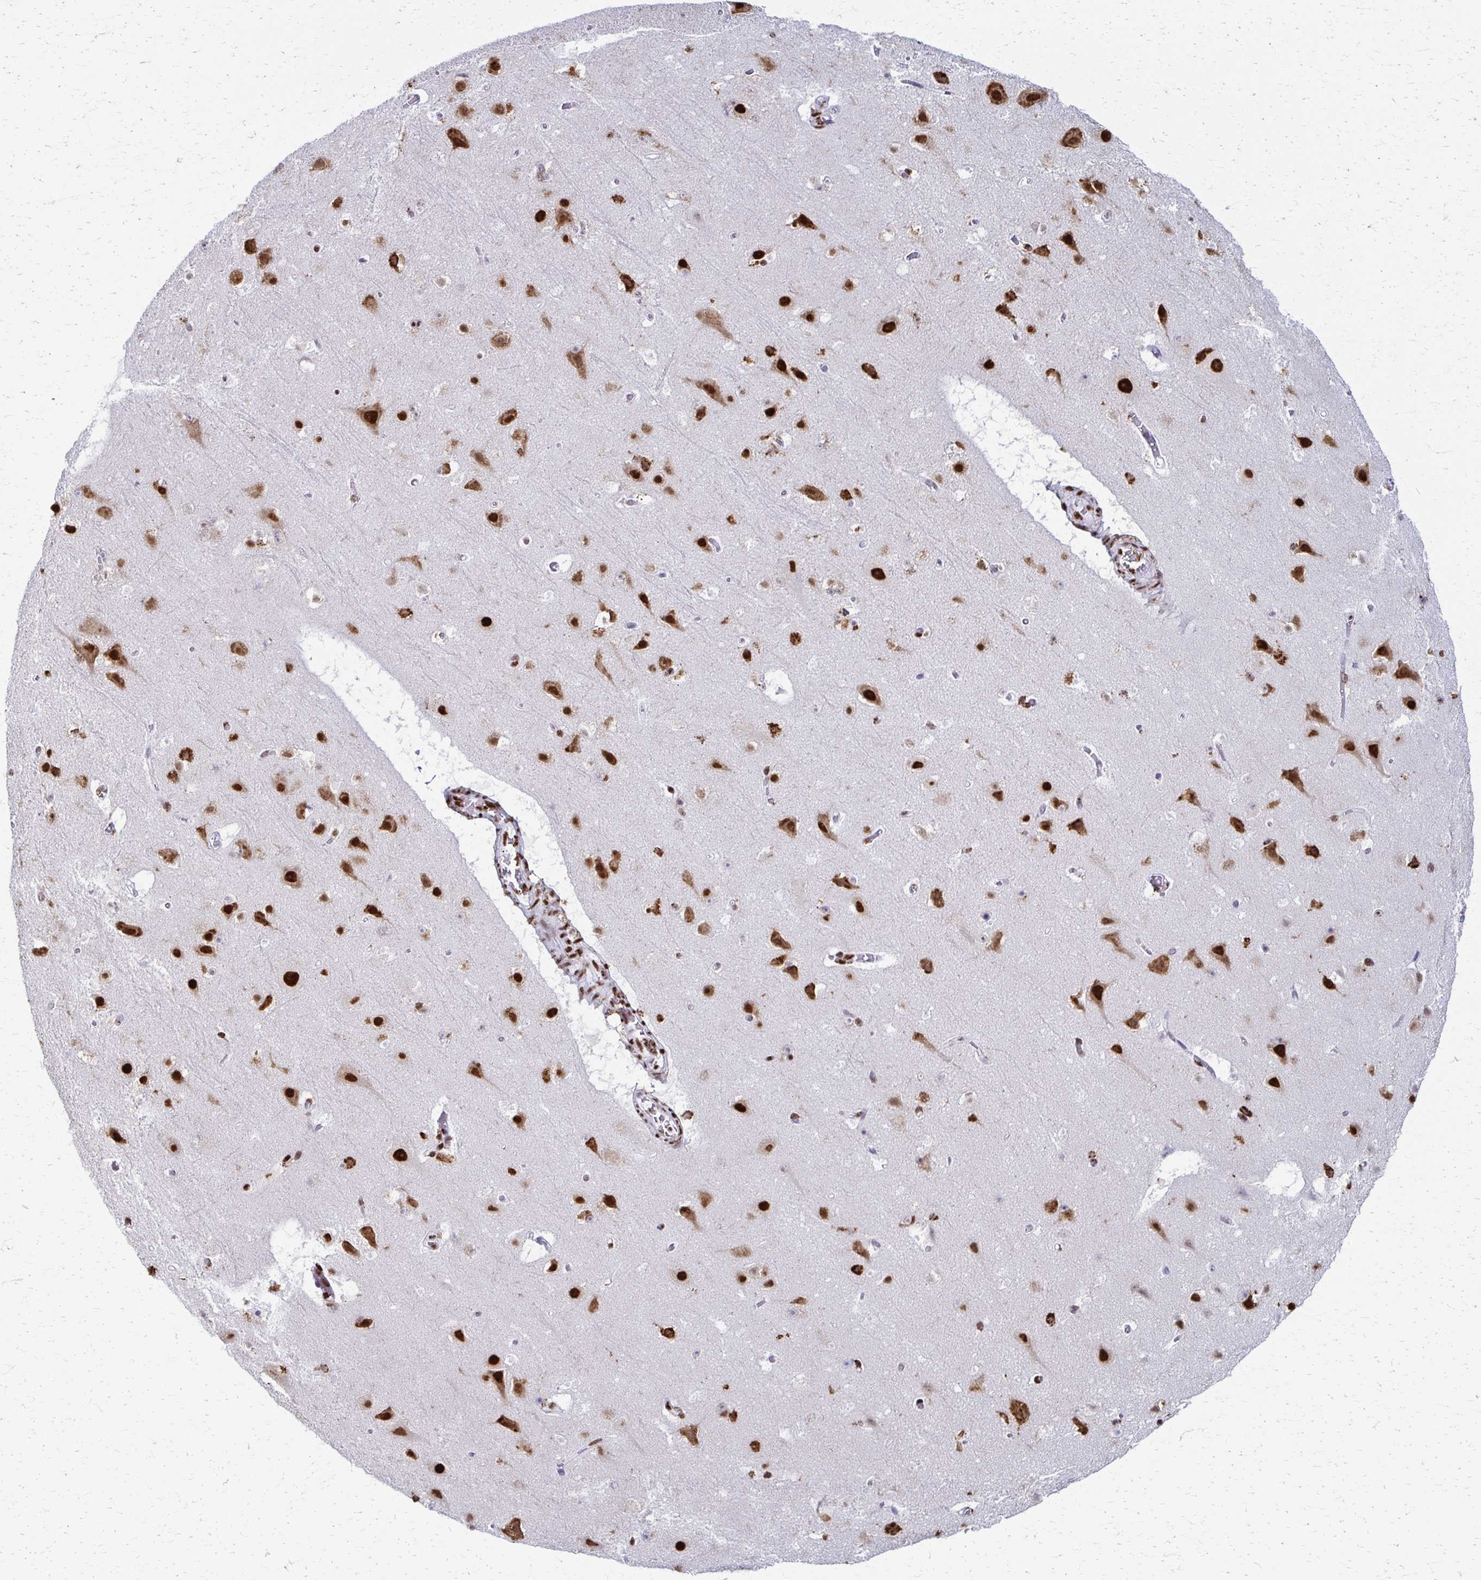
{"staining": {"intensity": "strong", "quantity": "25%-75%", "location": "nuclear"}, "tissue": "cerebral cortex", "cell_type": "Endothelial cells", "image_type": "normal", "snomed": [{"axis": "morphology", "description": "Normal tissue, NOS"}, {"axis": "topography", "description": "Cerebral cortex"}], "caption": "Brown immunohistochemical staining in normal human cerebral cortex exhibits strong nuclear staining in about 25%-75% of endothelial cells. The protein of interest is stained brown, and the nuclei are stained in blue (DAB IHC with brightfield microscopy, high magnification).", "gene": "NONO", "patient": {"sex": "female", "age": 42}}